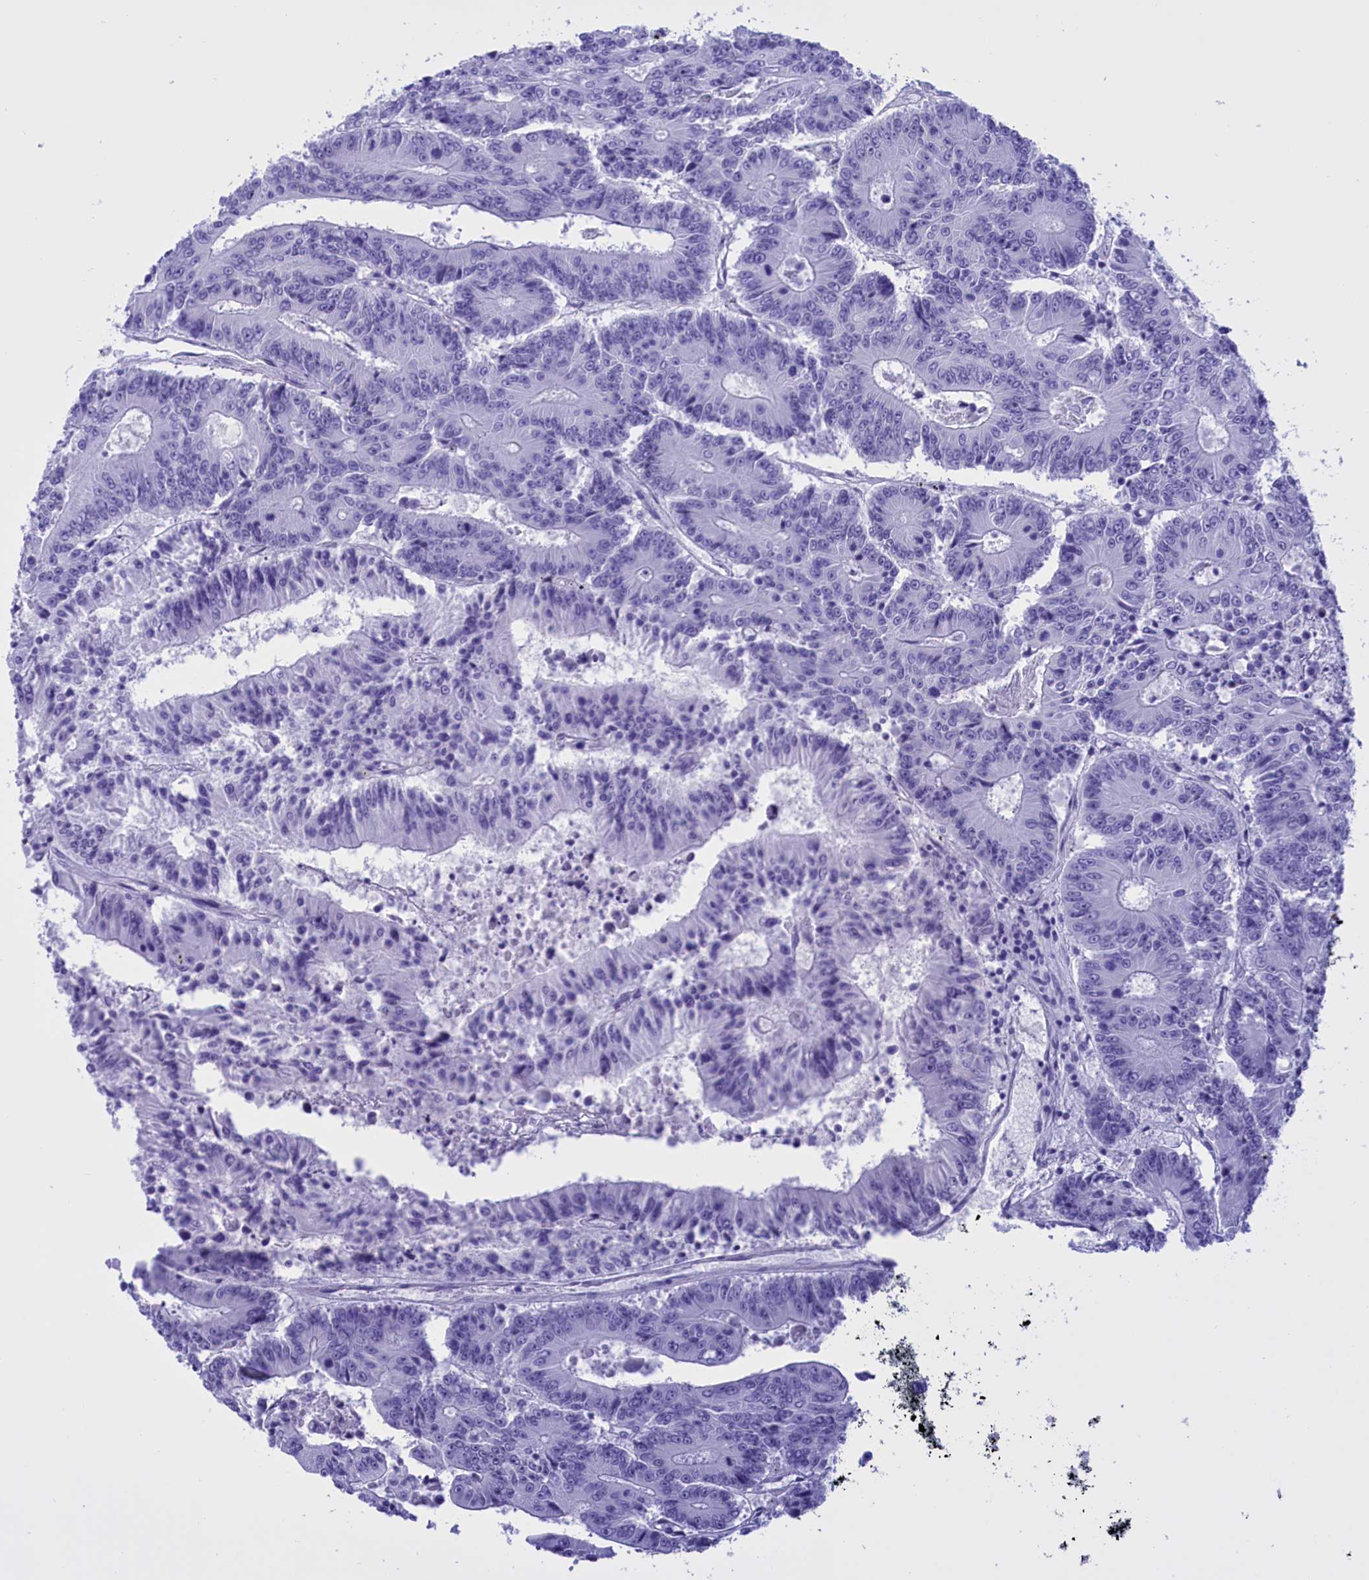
{"staining": {"intensity": "negative", "quantity": "none", "location": "none"}, "tissue": "colorectal cancer", "cell_type": "Tumor cells", "image_type": "cancer", "snomed": [{"axis": "morphology", "description": "Adenocarcinoma, NOS"}, {"axis": "topography", "description": "Colon"}], "caption": "This is an IHC photomicrograph of human colorectal adenocarcinoma. There is no staining in tumor cells.", "gene": "BRI3", "patient": {"sex": "male", "age": 83}}